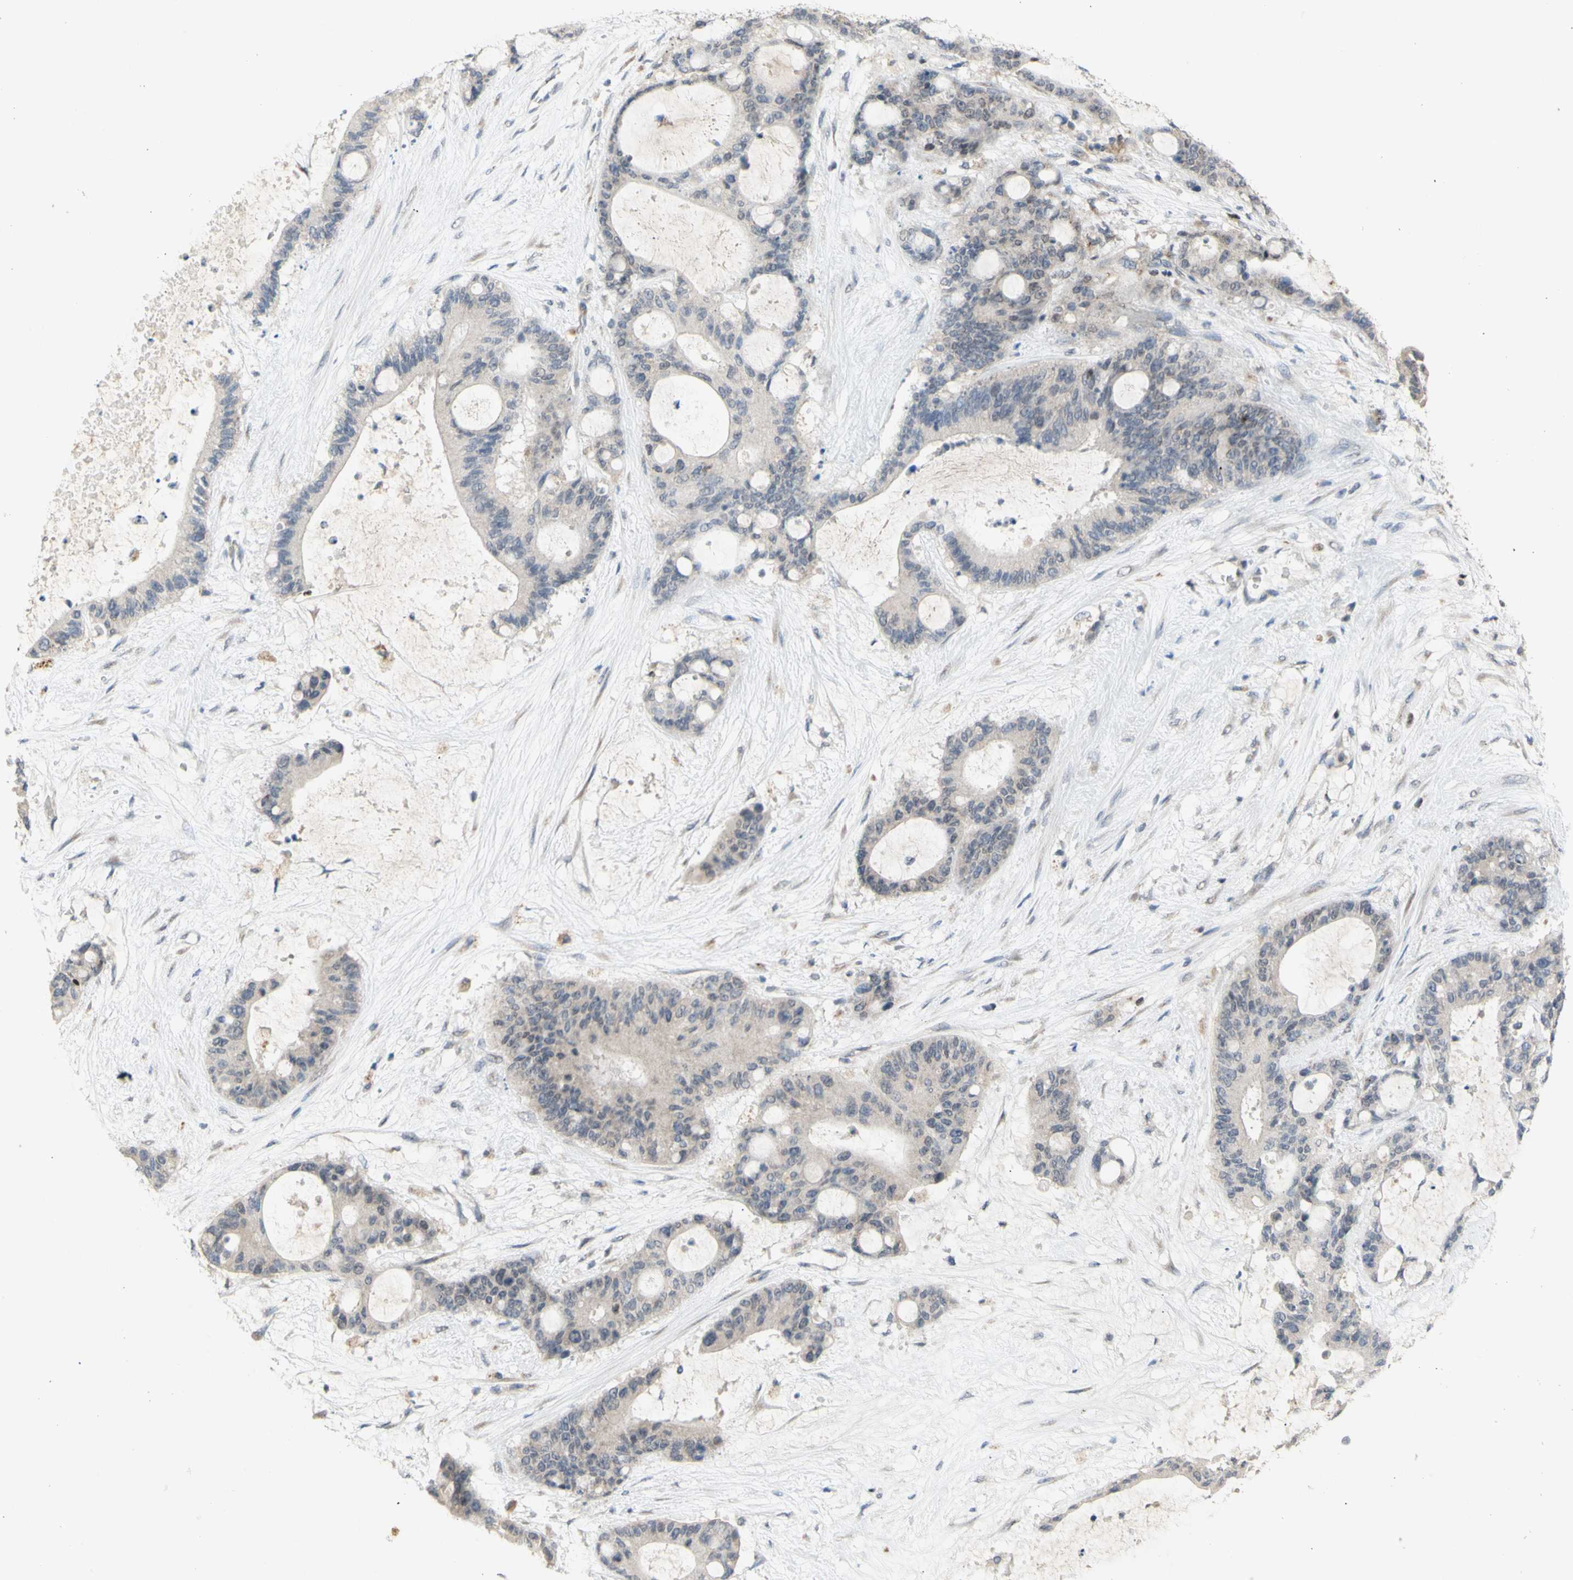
{"staining": {"intensity": "weak", "quantity": ">75%", "location": "cytoplasmic/membranous"}, "tissue": "liver cancer", "cell_type": "Tumor cells", "image_type": "cancer", "snomed": [{"axis": "morphology", "description": "Cholangiocarcinoma"}, {"axis": "topography", "description": "Liver"}], "caption": "Immunohistochemical staining of liver cancer (cholangiocarcinoma) reveals low levels of weak cytoplasmic/membranous protein expression in about >75% of tumor cells. (DAB (3,3'-diaminobenzidine) IHC with brightfield microscopy, high magnification).", "gene": "NLRP1", "patient": {"sex": "female", "age": 73}}